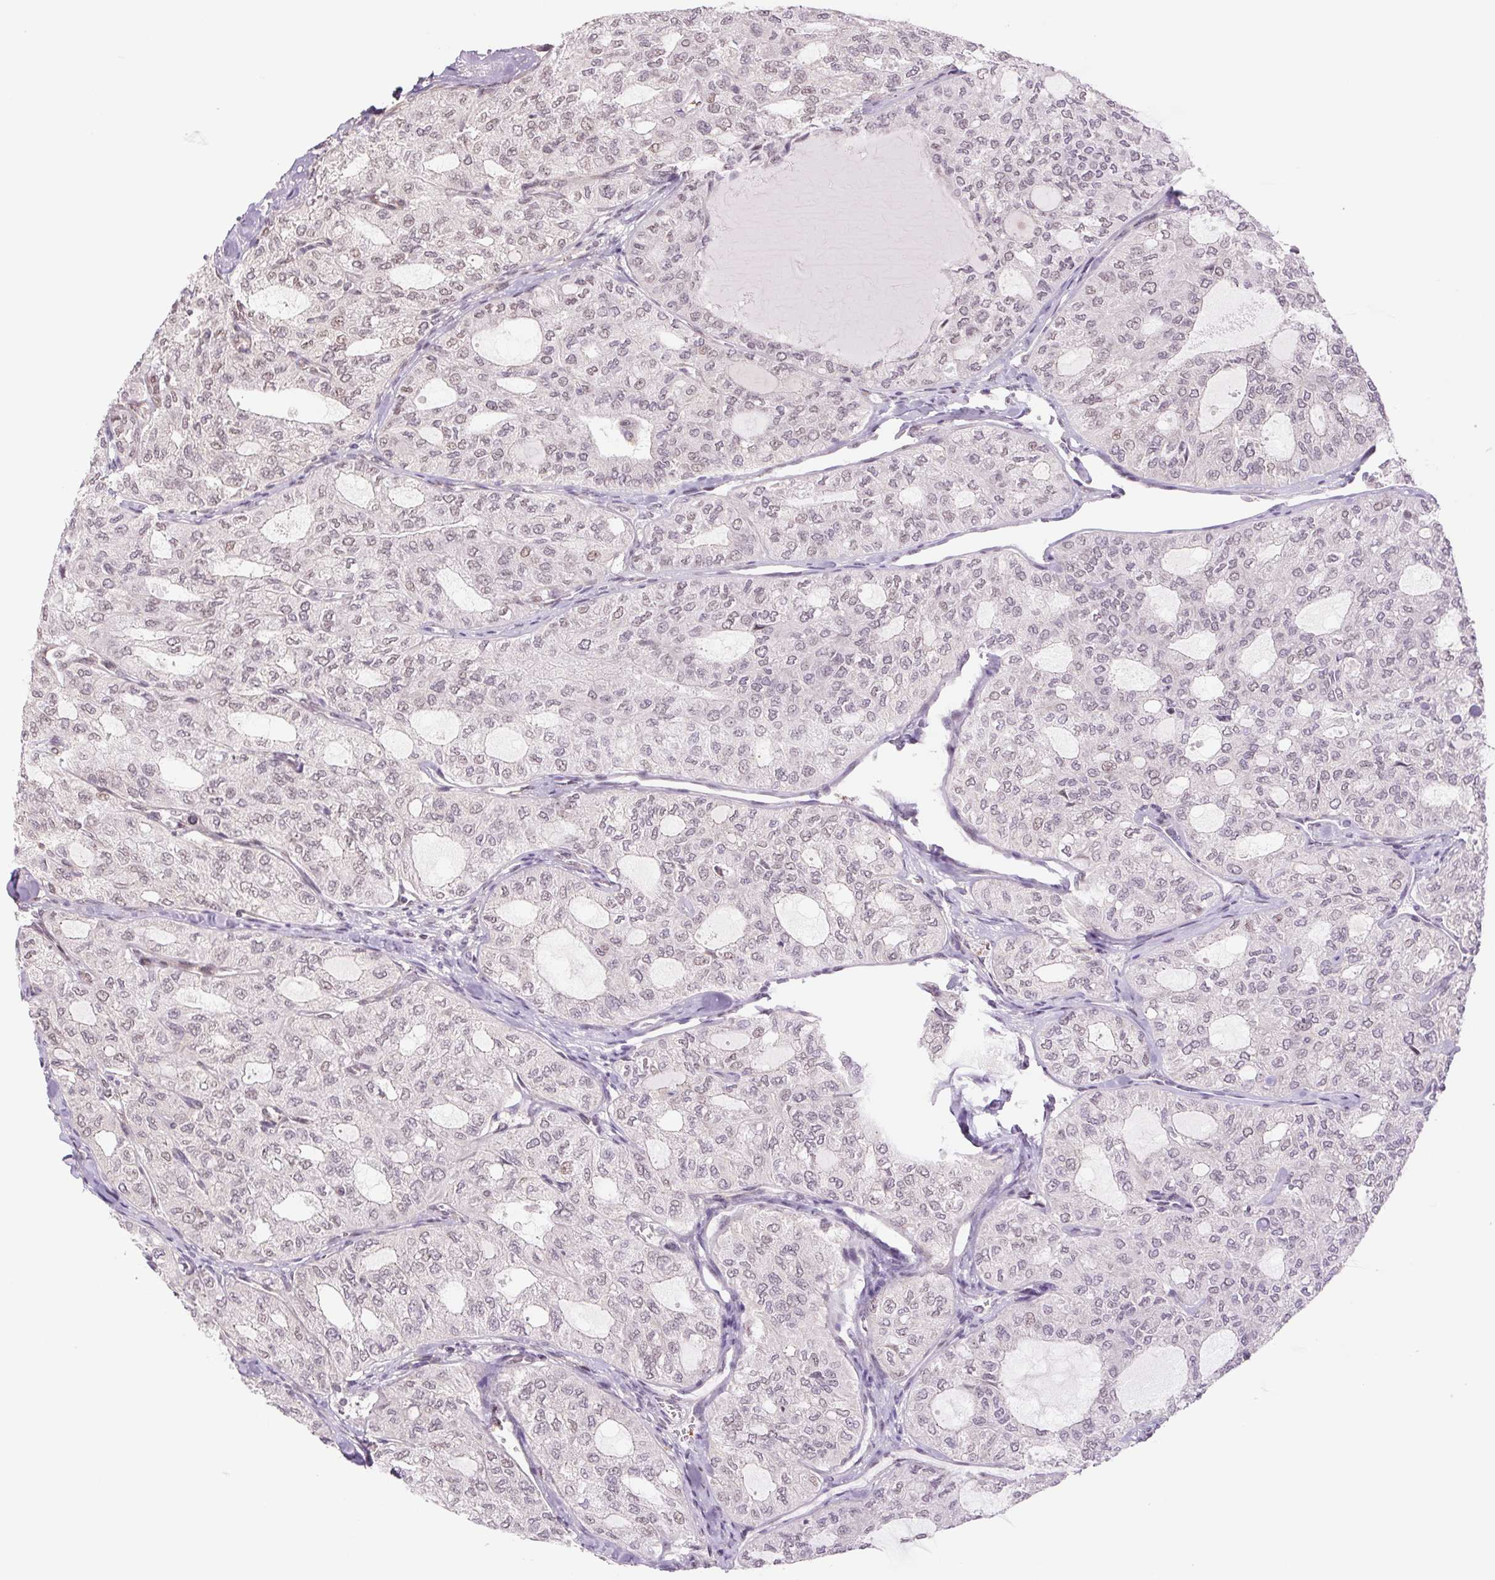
{"staining": {"intensity": "negative", "quantity": "none", "location": "none"}, "tissue": "thyroid cancer", "cell_type": "Tumor cells", "image_type": "cancer", "snomed": [{"axis": "morphology", "description": "Follicular adenoma carcinoma, NOS"}, {"axis": "topography", "description": "Thyroid gland"}], "caption": "Photomicrograph shows no significant protein staining in tumor cells of thyroid cancer (follicular adenoma carcinoma).", "gene": "CWC25", "patient": {"sex": "male", "age": 75}}